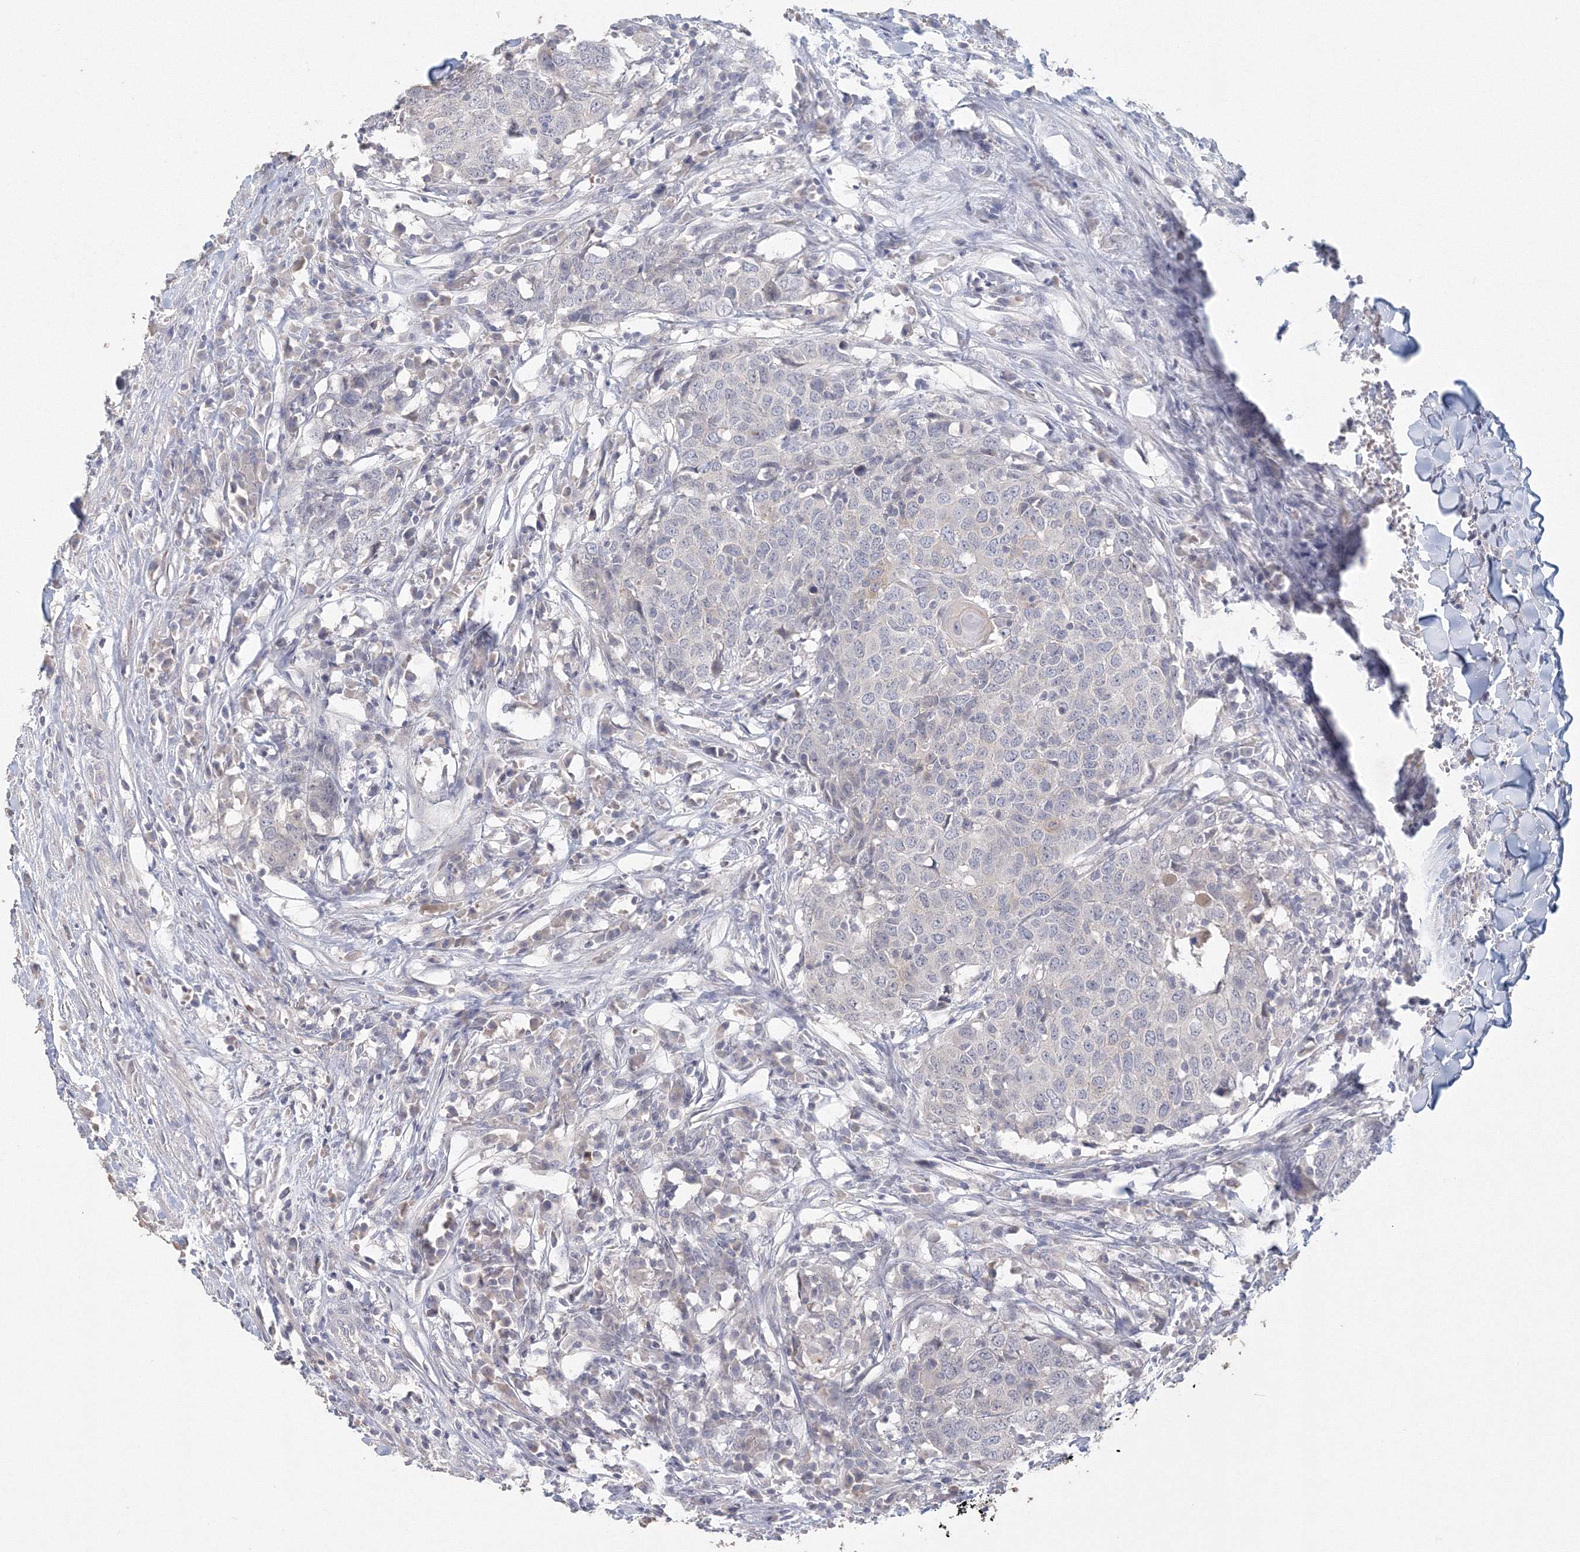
{"staining": {"intensity": "negative", "quantity": "none", "location": "none"}, "tissue": "head and neck cancer", "cell_type": "Tumor cells", "image_type": "cancer", "snomed": [{"axis": "morphology", "description": "Squamous cell carcinoma, NOS"}, {"axis": "topography", "description": "Head-Neck"}], "caption": "This is an IHC histopathology image of human squamous cell carcinoma (head and neck). There is no staining in tumor cells.", "gene": "TACC2", "patient": {"sex": "male", "age": 66}}